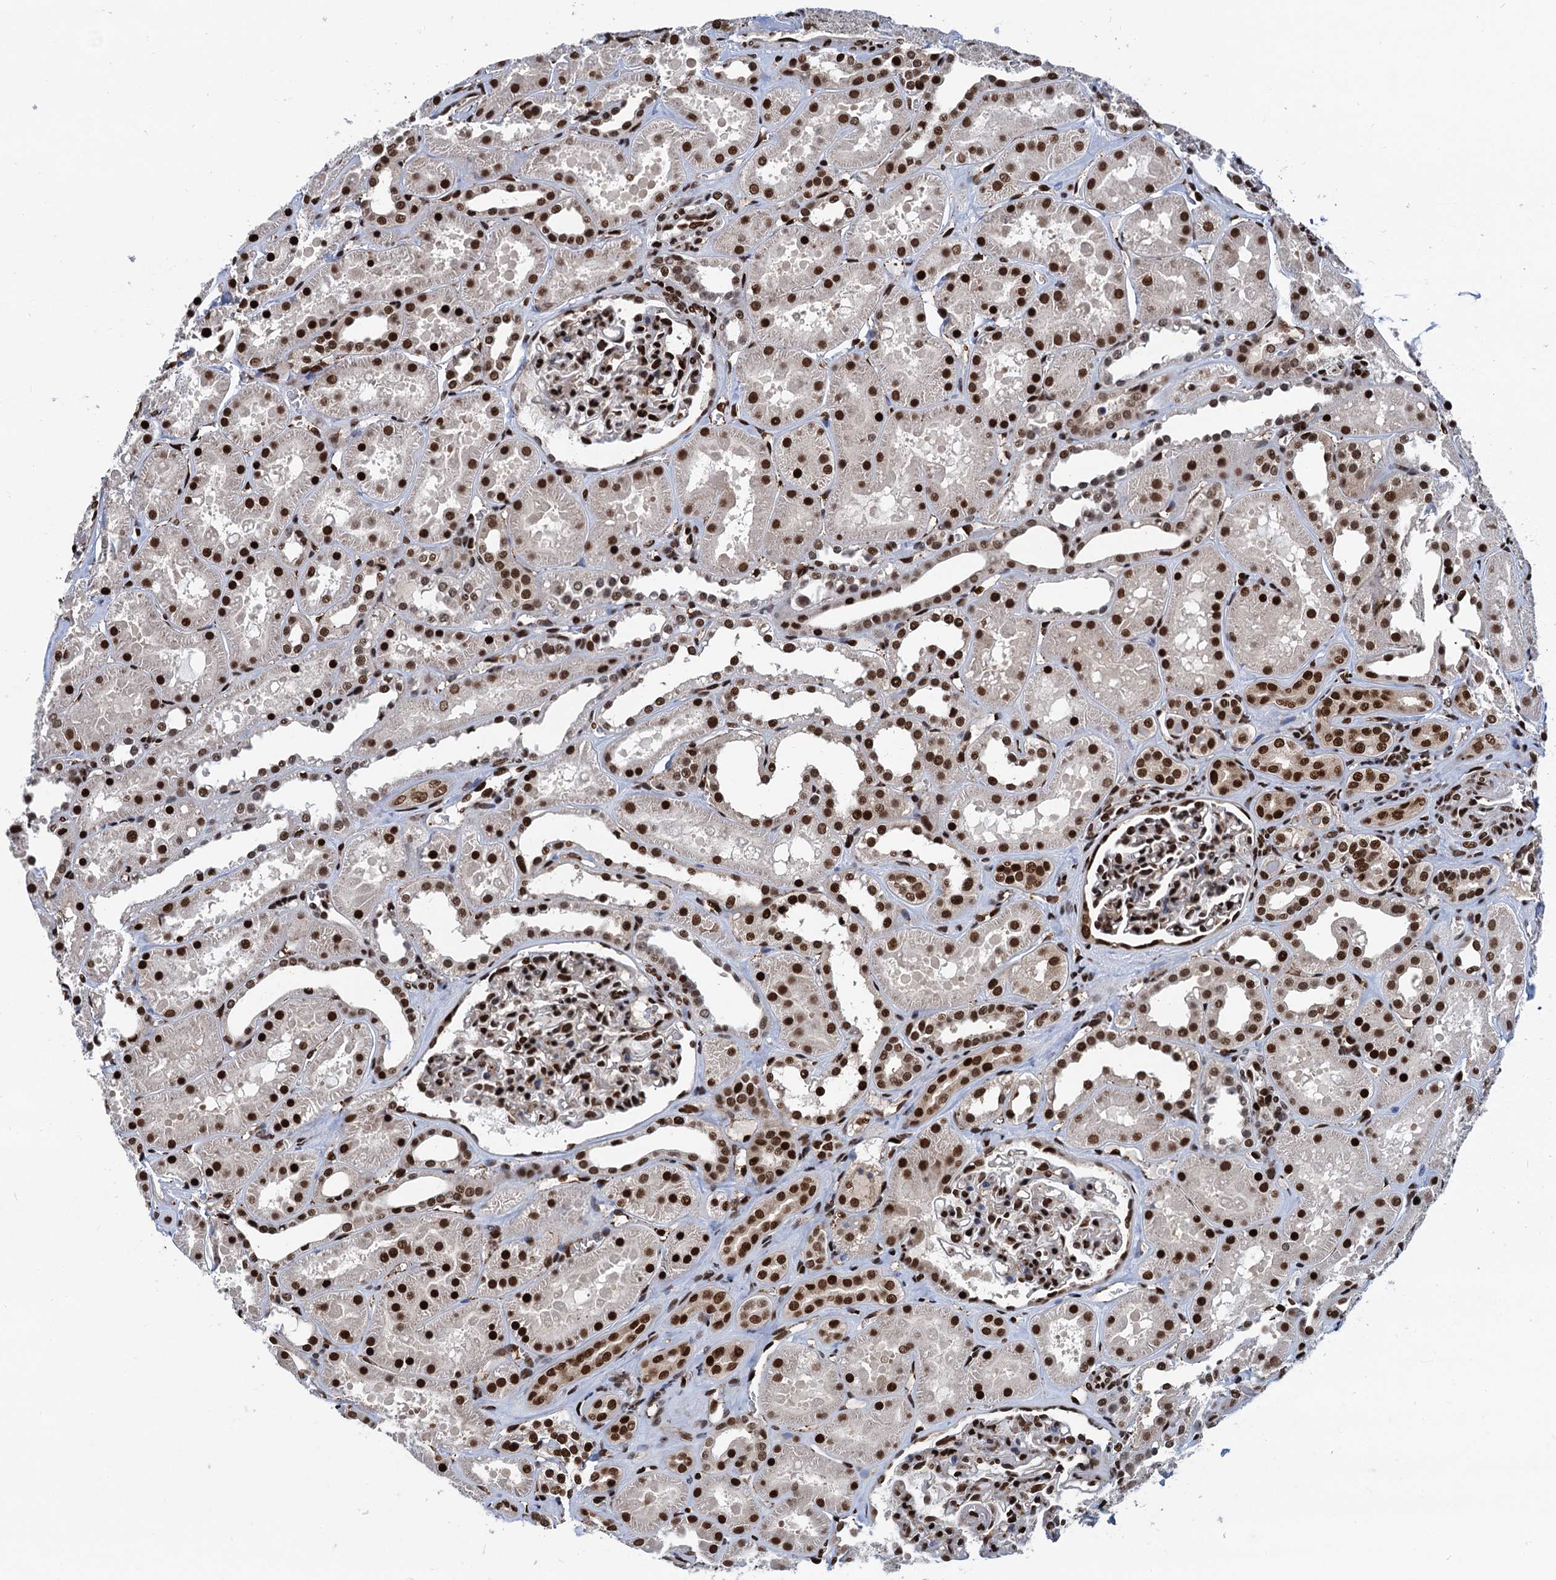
{"staining": {"intensity": "strong", "quantity": ">75%", "location": "nuclear"}, "tissue": "kidney", "cell_type": "Cells in glomeruli", "image_type": "normal", "snomed": [{"axis": "morphology", "description": "Normal tissue, NOS"}, {"axis": "topography", "description": "Kidney"}], "caption": "Immunohistochemistry (IHC) staining of benign kidney, which reveals high levels of strong nuclear staining in approximately >75% of cells in glomeruli indicating strong nuclear protein positivity. The staining was performed using DAB (brown) for protein detection and nuclei were counterstained in hematoxylin (blue).", "gene": "PPP4R1", "patient": {"sex": "female", "age": 41}}